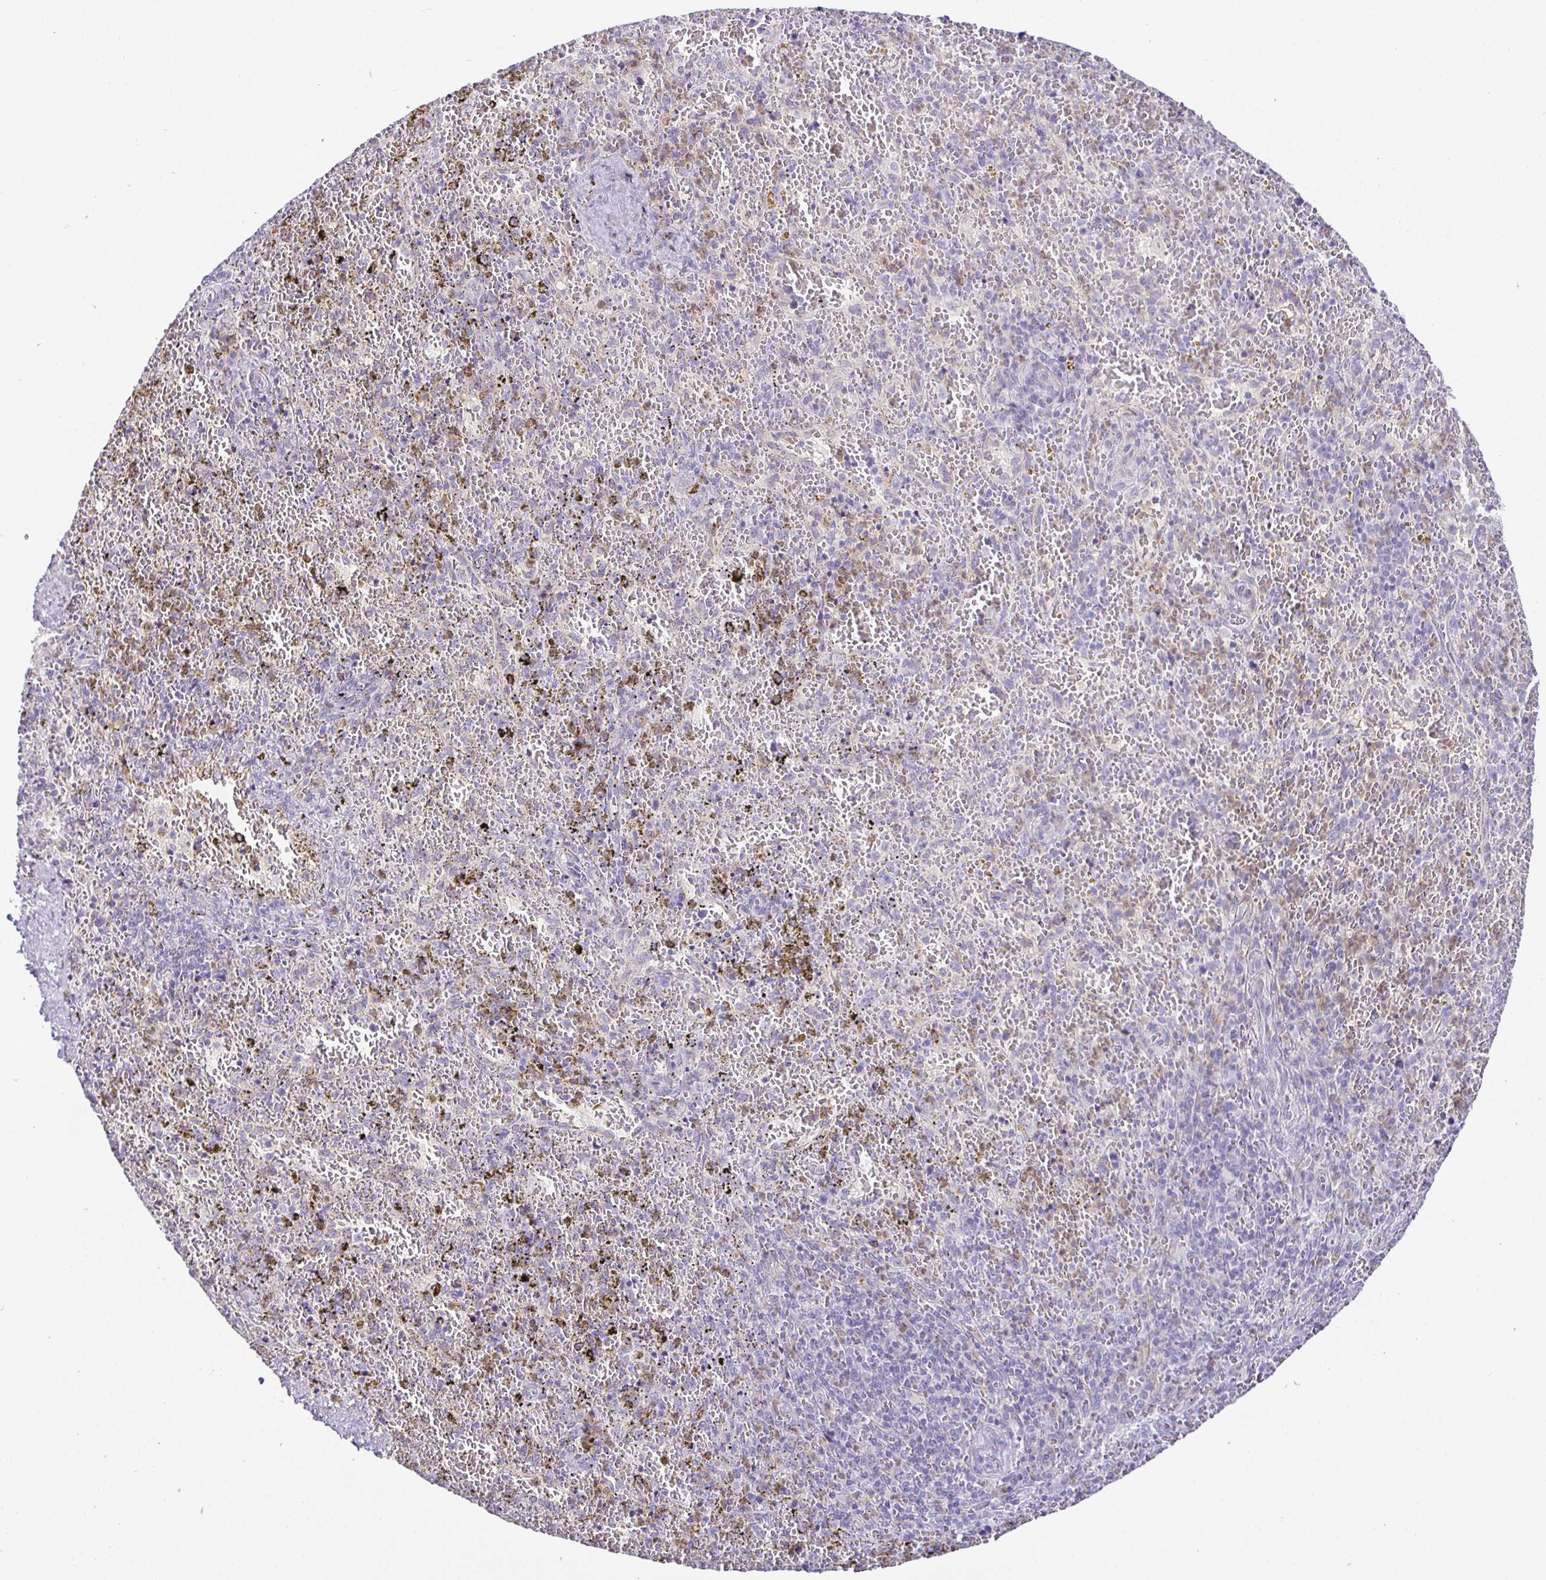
{"staining": {"intensity": "negative", "quantity": "none", "location": "none"}, "tissue": "spleen", "cell_type": "Cells in red pulp", "image_type": "normal", "snomed": [{"axis": "morphology", "description": "Normal tissue, NOS"}, {"axis": "topography", "description": "Spleen"}], "caption": "An IHC histopathology image of benign spleen is shown. There is no staining in cells in red pulp of spleen. Nuclei are stained in blue.", "gene": "SIRPA", "patient": {"sex": "female", "age": 50}}